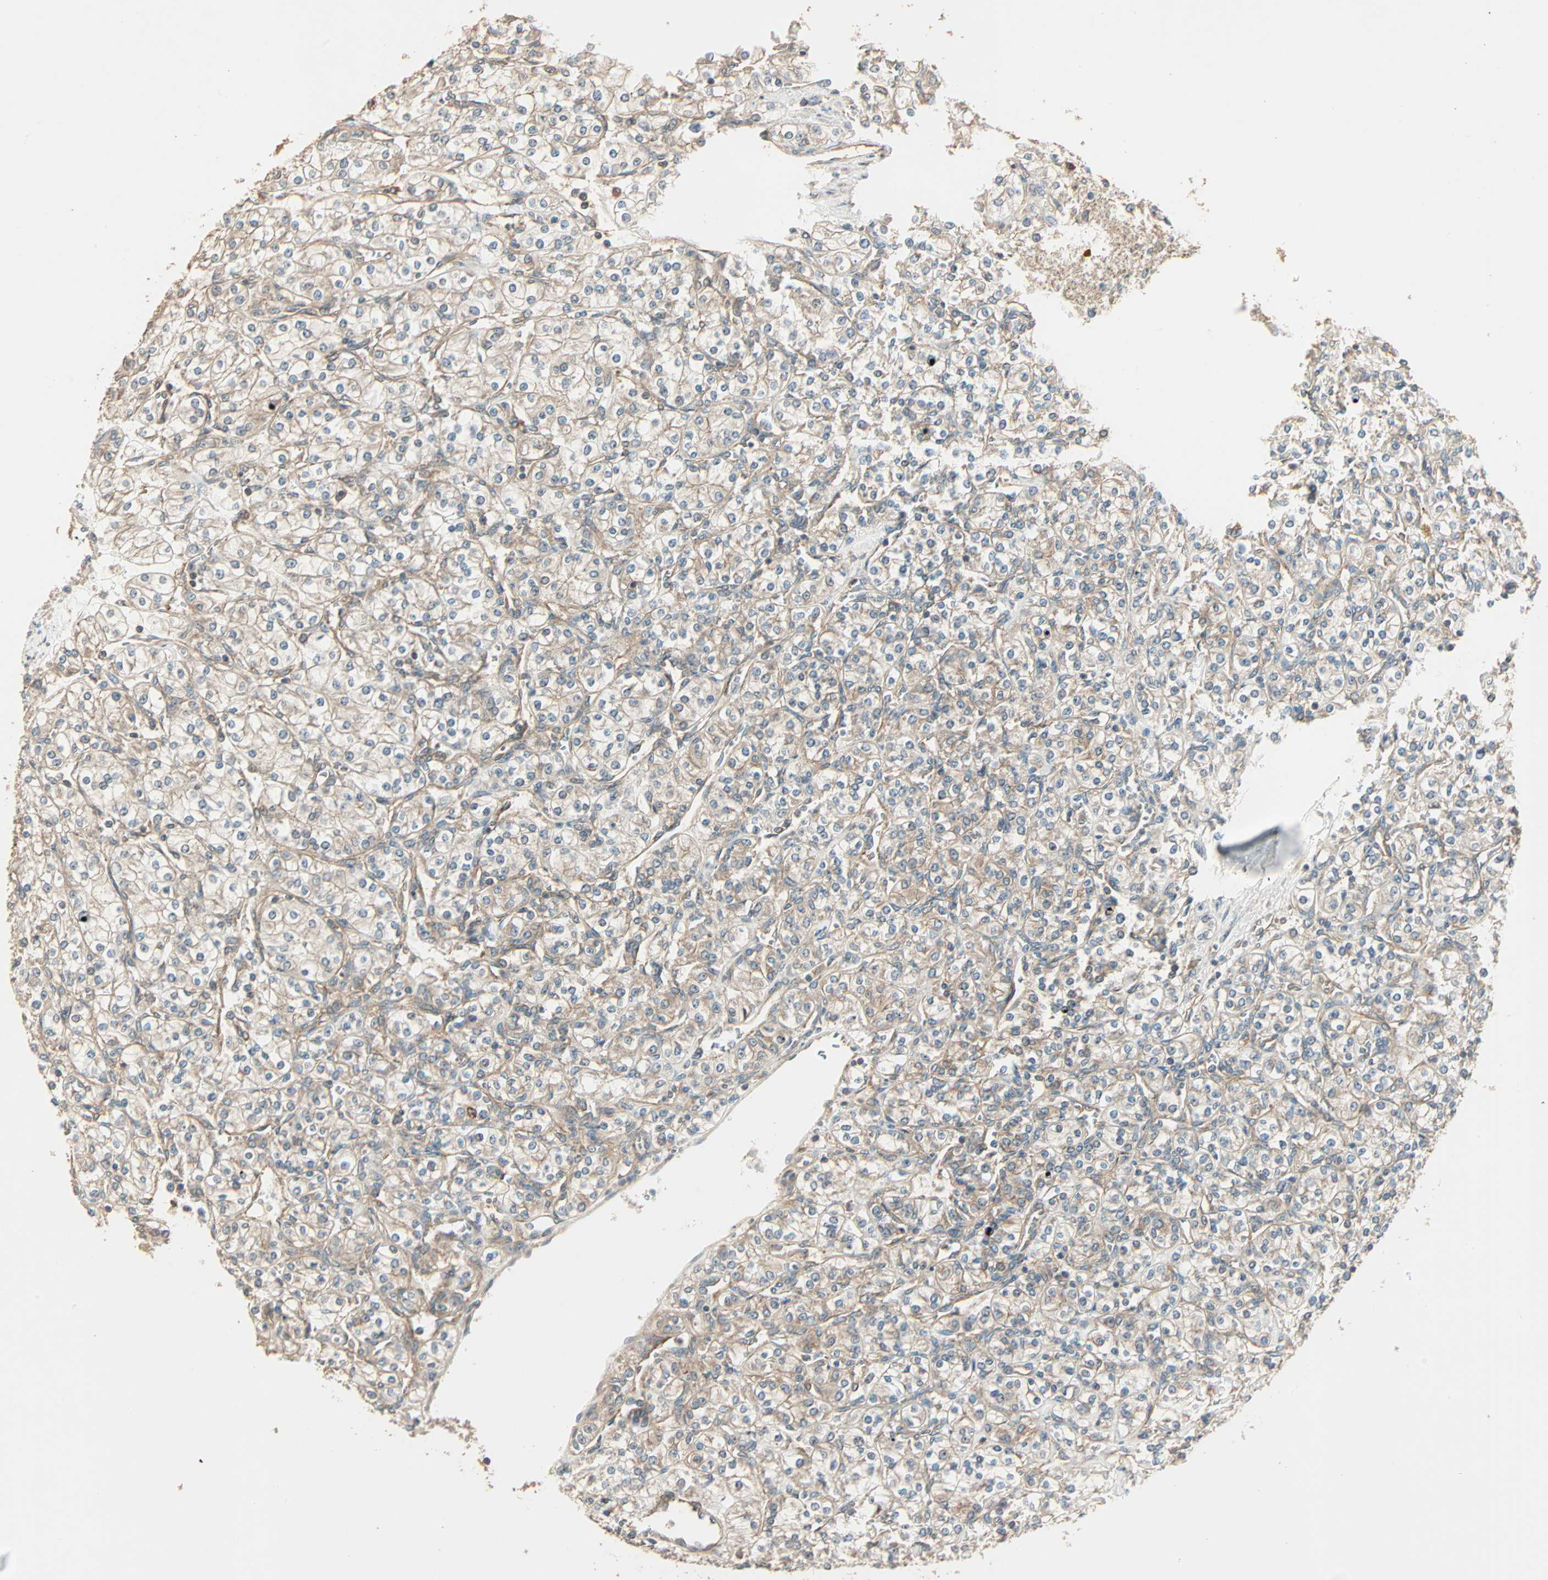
{"staining": {"intensity": "weak", "quantity": "<25%", "location": "cytoplasmic/membranous"}, "tissue": "renal cancer", "cell_type": "Tumor cells", "image_type": "cancer", "snomed": [{"axis": "morphology", "description": "Adenocarcinoma, NOS"}, {"axis": "topography", "description": "Kidney"}], "caption": "The IHC photomicrograph has no significant positivity in tumor cells of renal cancer (adenocarcinoma) tissue.", "gene": "GALK1", "patient": {"sex": "male", "age": 77}}